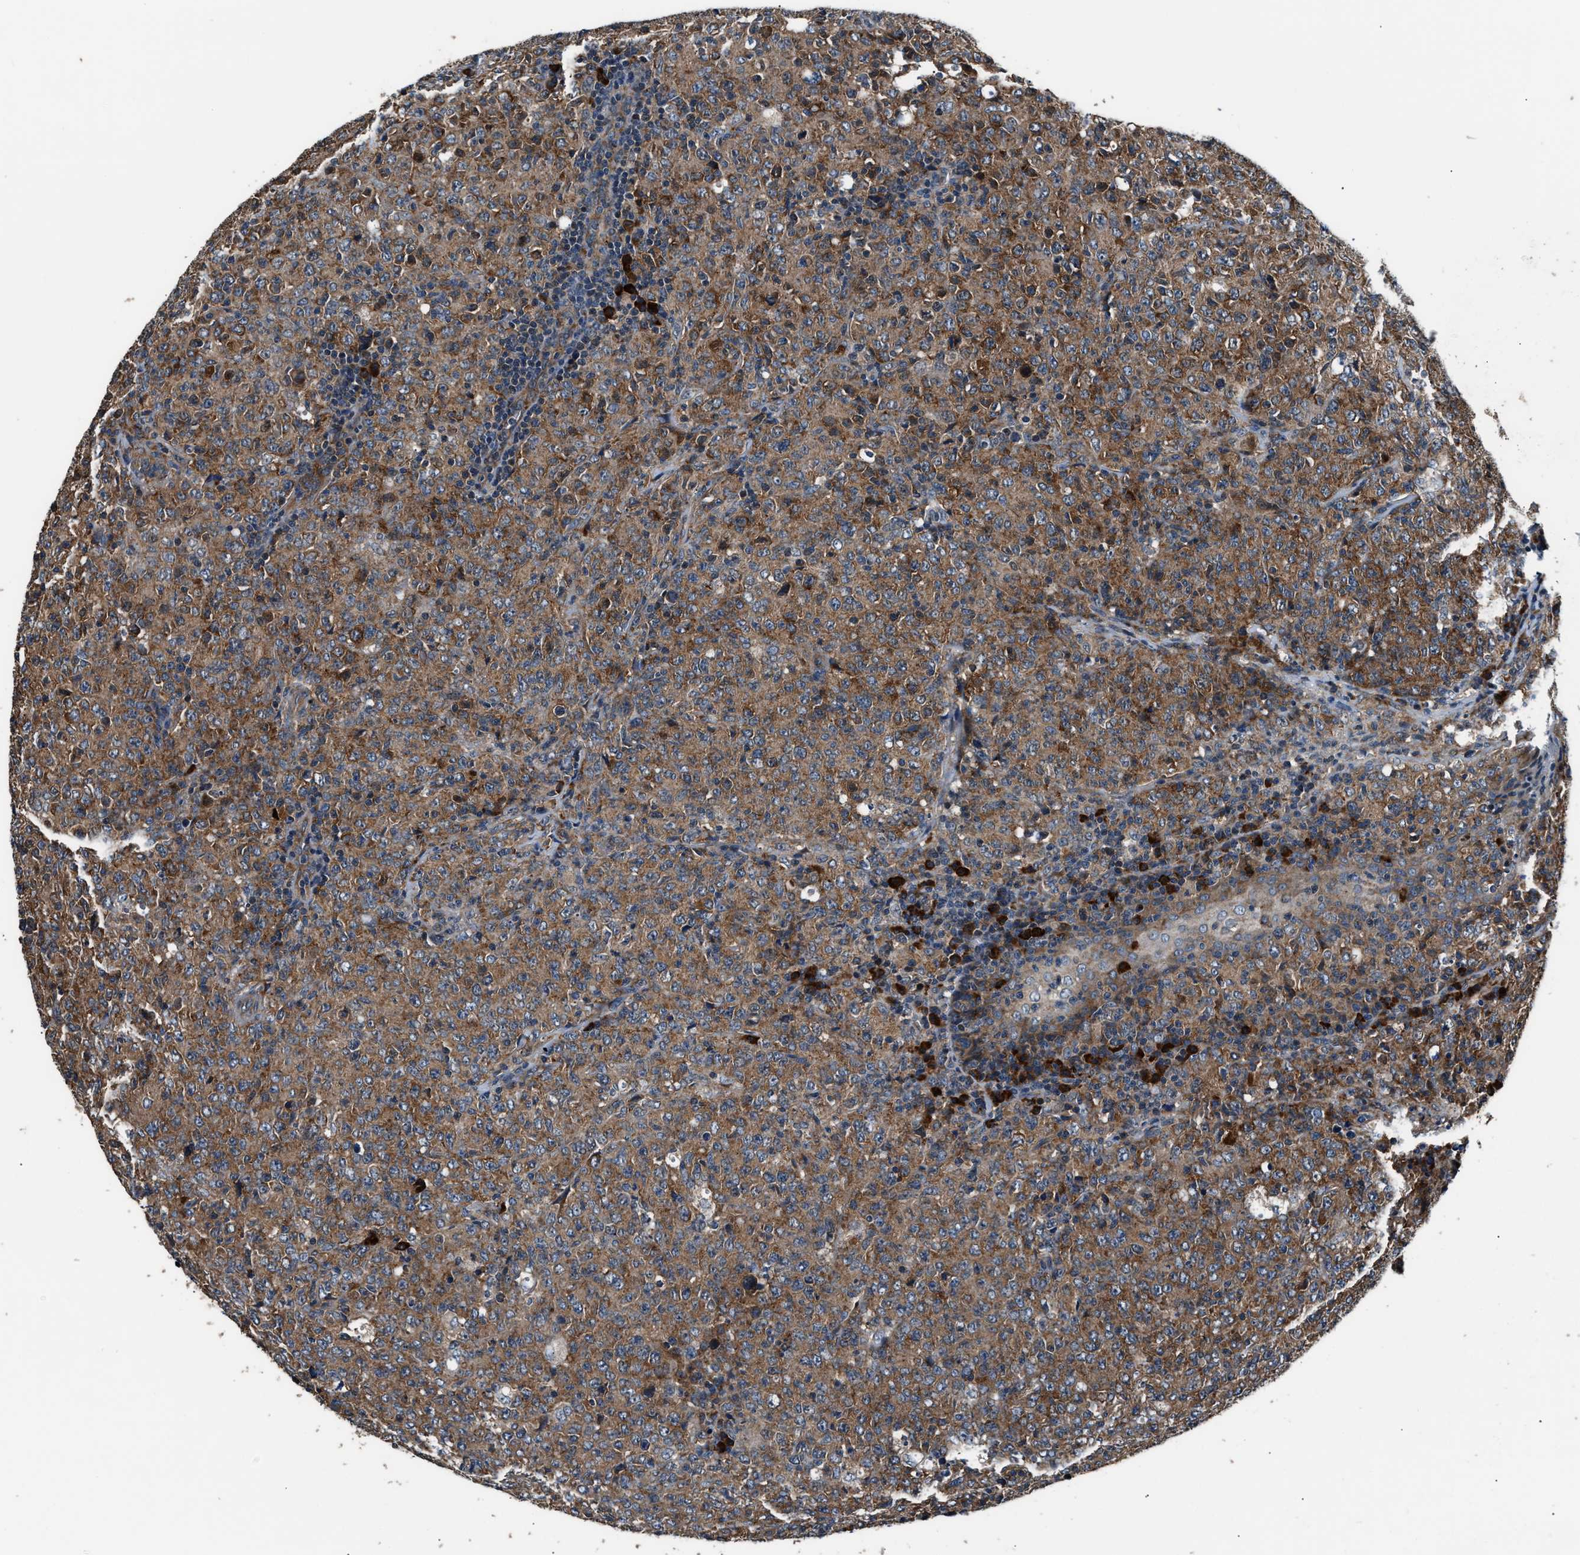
{"staining": {"intensity": "moderate", "quantity": ">75%", "location": "cytoplasmic/membranous"}, "tissue": "lymphoma", "cell_type": "Tumor cells", "image_type": "cancer", "snomed": [{"axis": "morphology", "description": "Malignant lymphoma, non-Hodgkin's type, High grade"}, {"axis": "topography", "description": "Tonsil"}], "caption": "High-magnification brightfield microscopy of malignant lymphoma, non-Hodgkin's type (high-grade) stained with DAB (brown) and counterstained with hematoxylin (blue). tumor cells exhibit moderate cytoplasmic/membranous positivity is present in about>75% of cells.", "gene": "IMPDH2", "patient": {"sex": "female", "age": 36}}